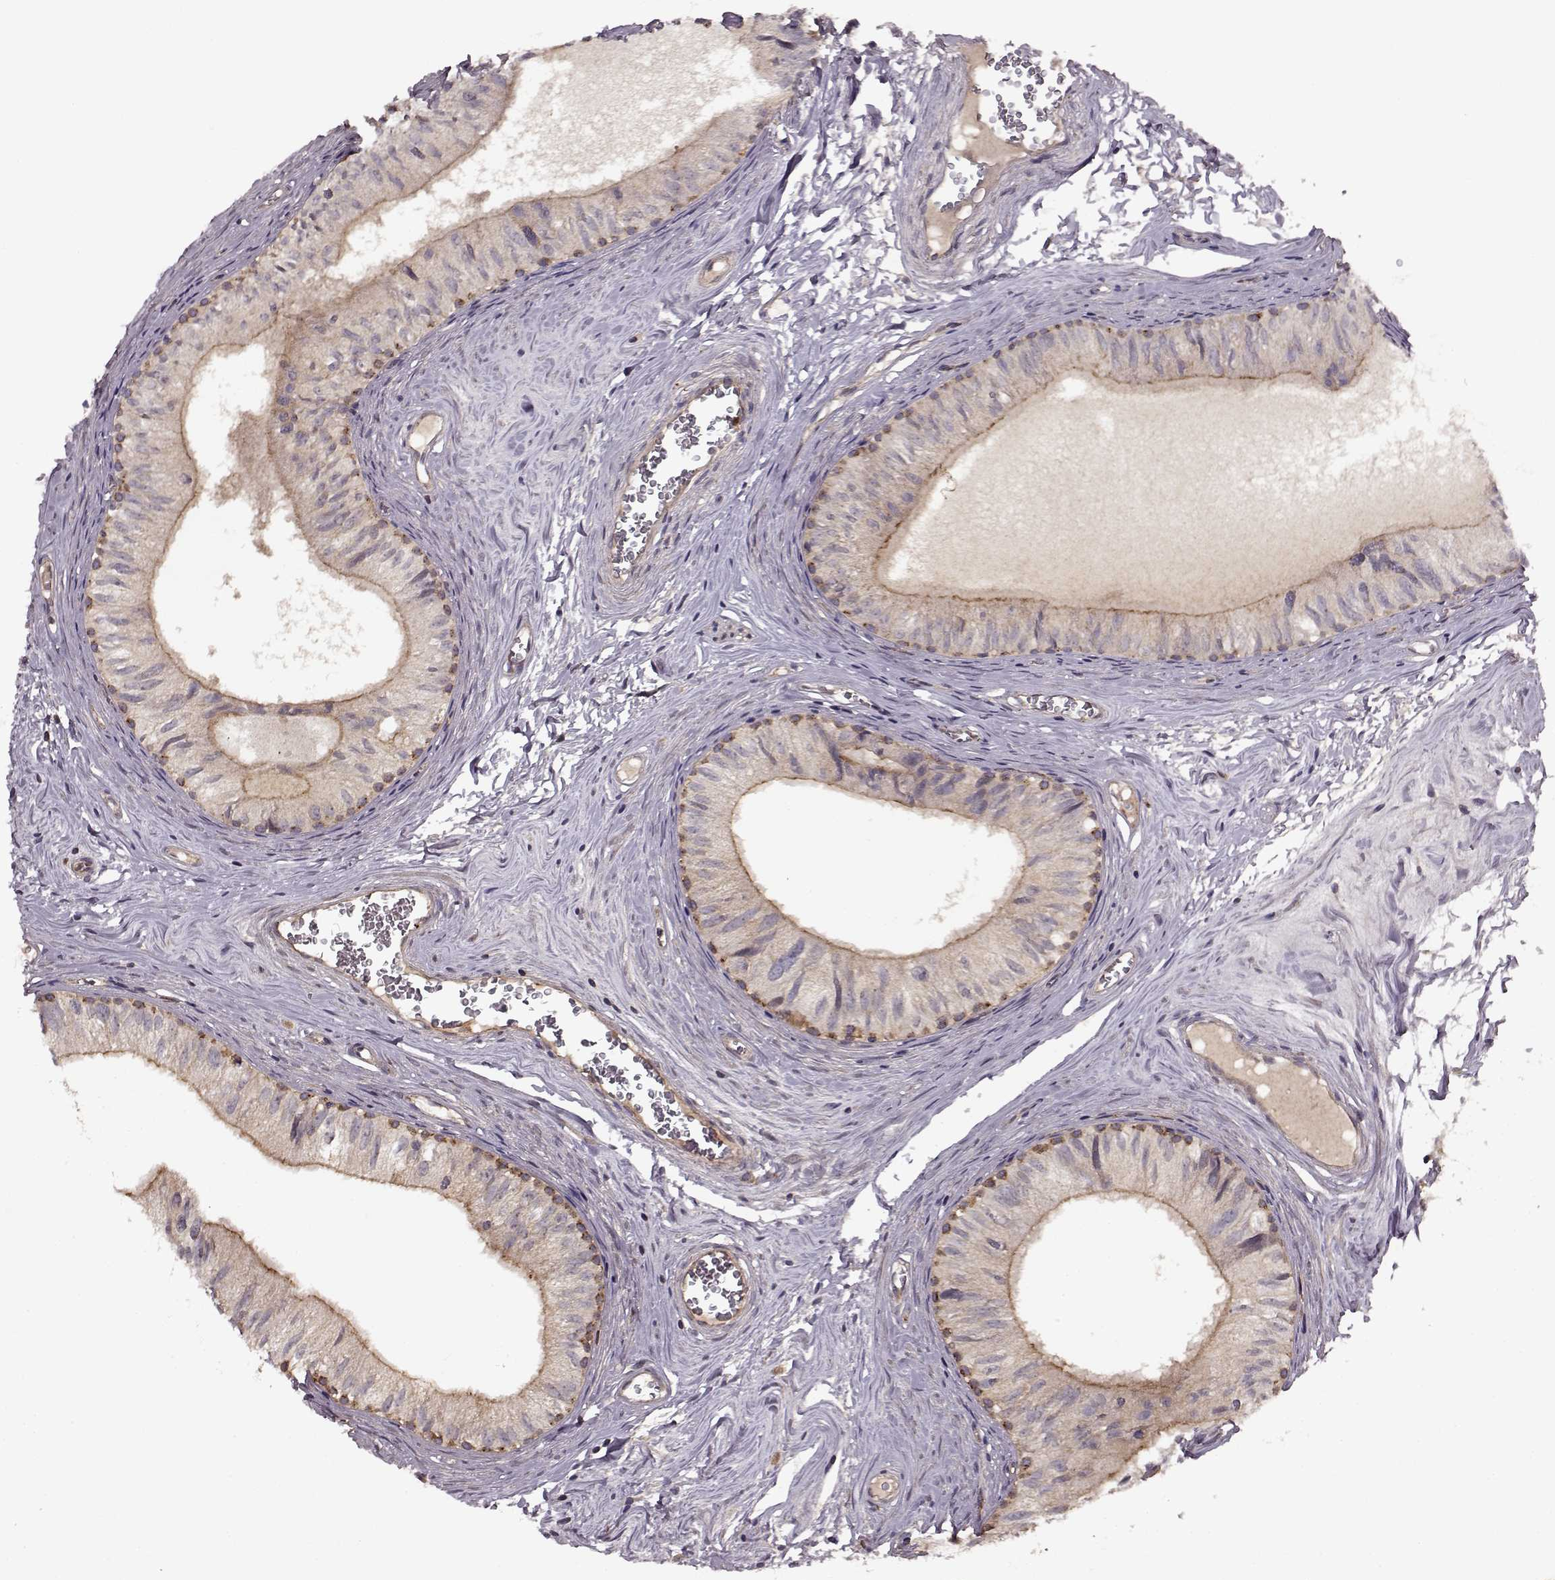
{"staining": {"intensity": "moderate", "quantity": "<25%", "location": "cytoplasmic/membranous"}, "tissue": "epididymis", "cell_type": "Glandular cells", "image_type": "normal", "snomed": [{"axis": "morphology", "description": "Normal tissue, NOS"}, {"axis": "topography", "description": "Epididymis"}], "caption": "Epididymis stained for a protein shows moderate cytoplasmic/membranous positivity in glandular cells.", "gene": "IFRD2", "patient": {"sex": "male", "age": 52}}